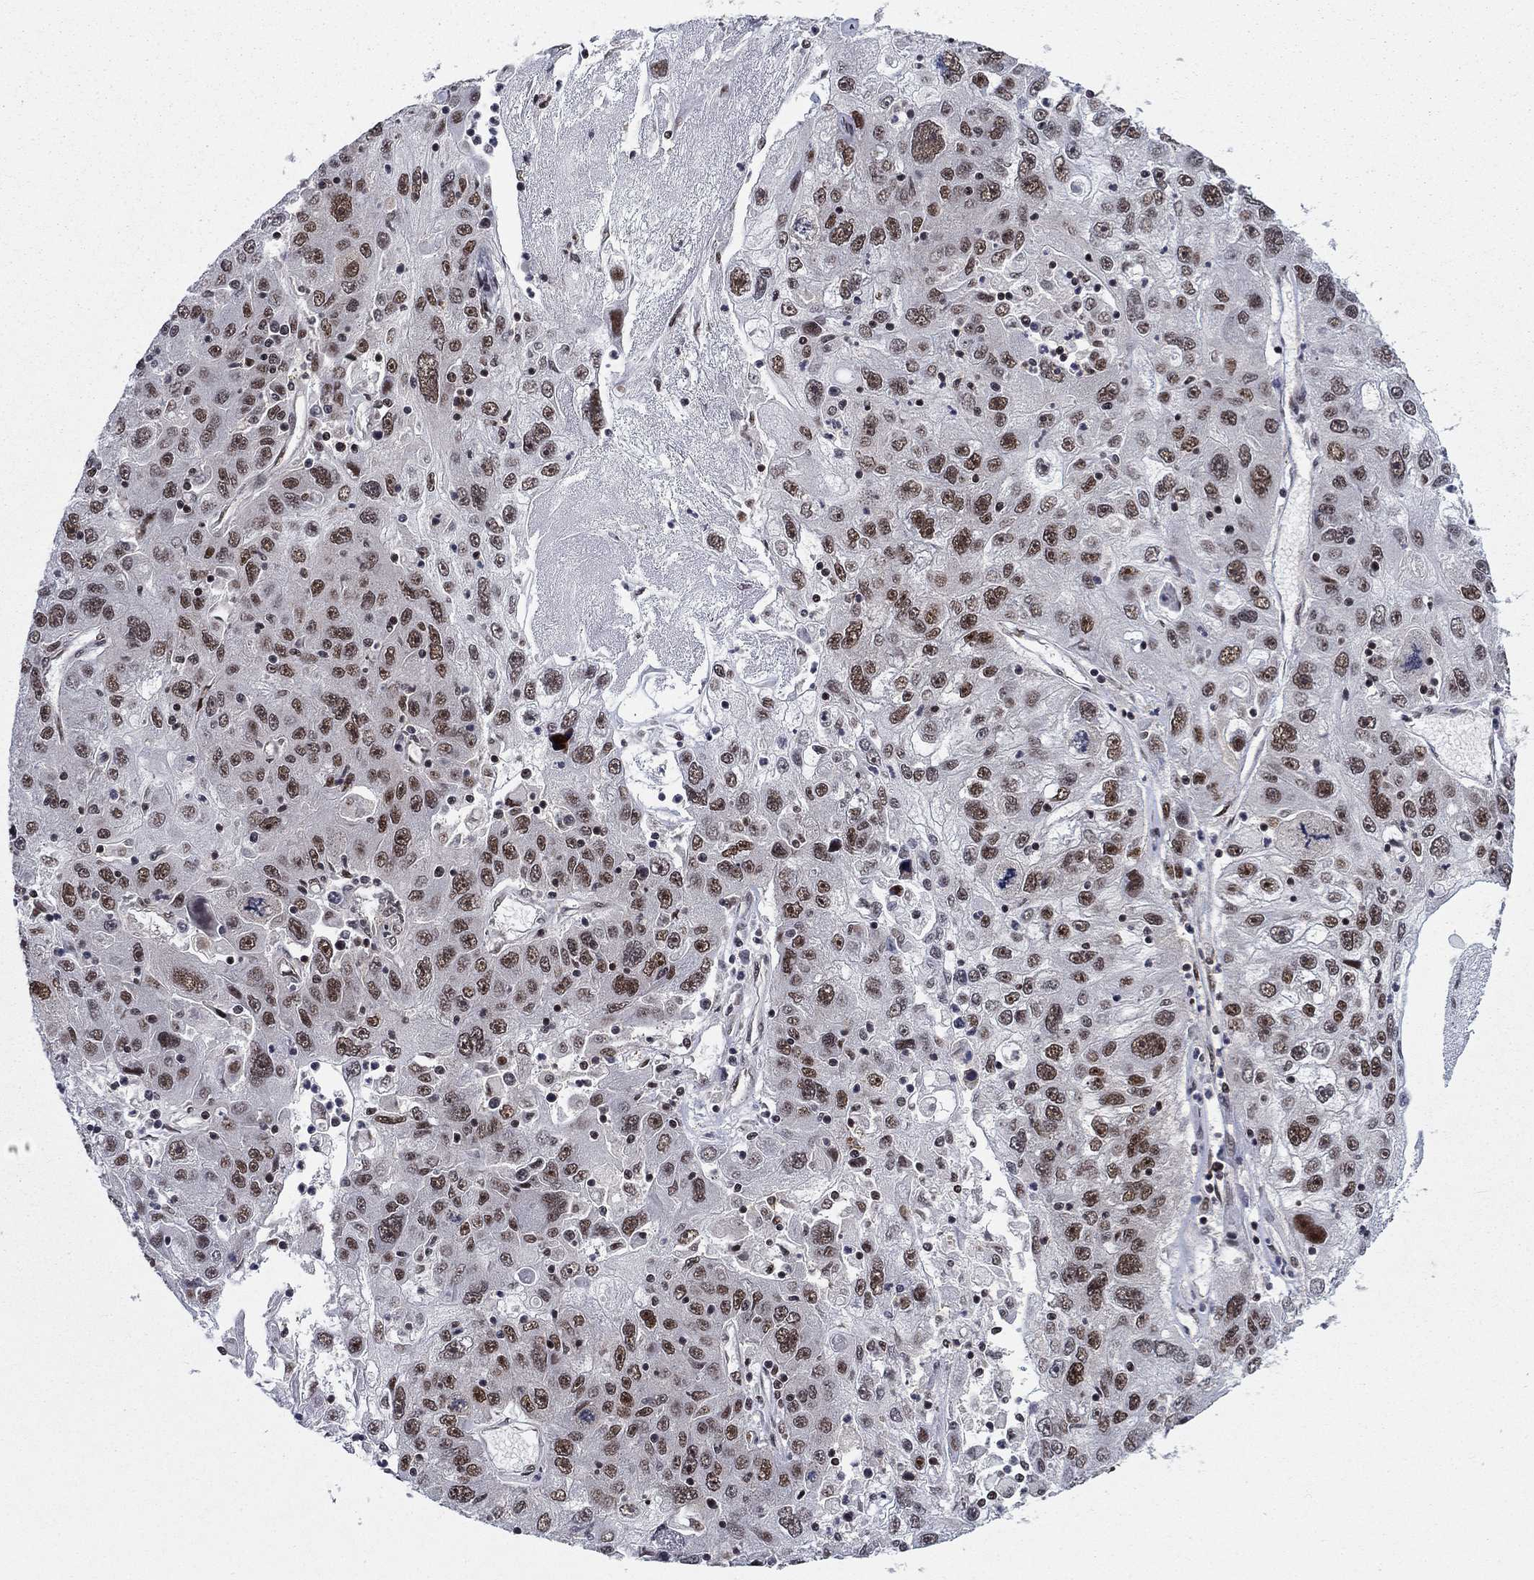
{"staining": {"intensity": "moderate", "quantity": ">75%", "location": "nuclear"}, "tissue": "stomach cancer", "cell_type": "Tumor cells", "image_type": "cancer", "snomed": [{"axis": "morphology", "description": "Adenocarcinoma, NOS"}, {"axis": "topography", "description": "Stomach"}], "caption": "Stomach adenocarcinoma tissue shows moderate nuclear positivity in about >75% of tumor cells, visualized by immunohistochemistry.", "gene": "RPRD1B", "patient": {"sex": "male", "age": 56}}